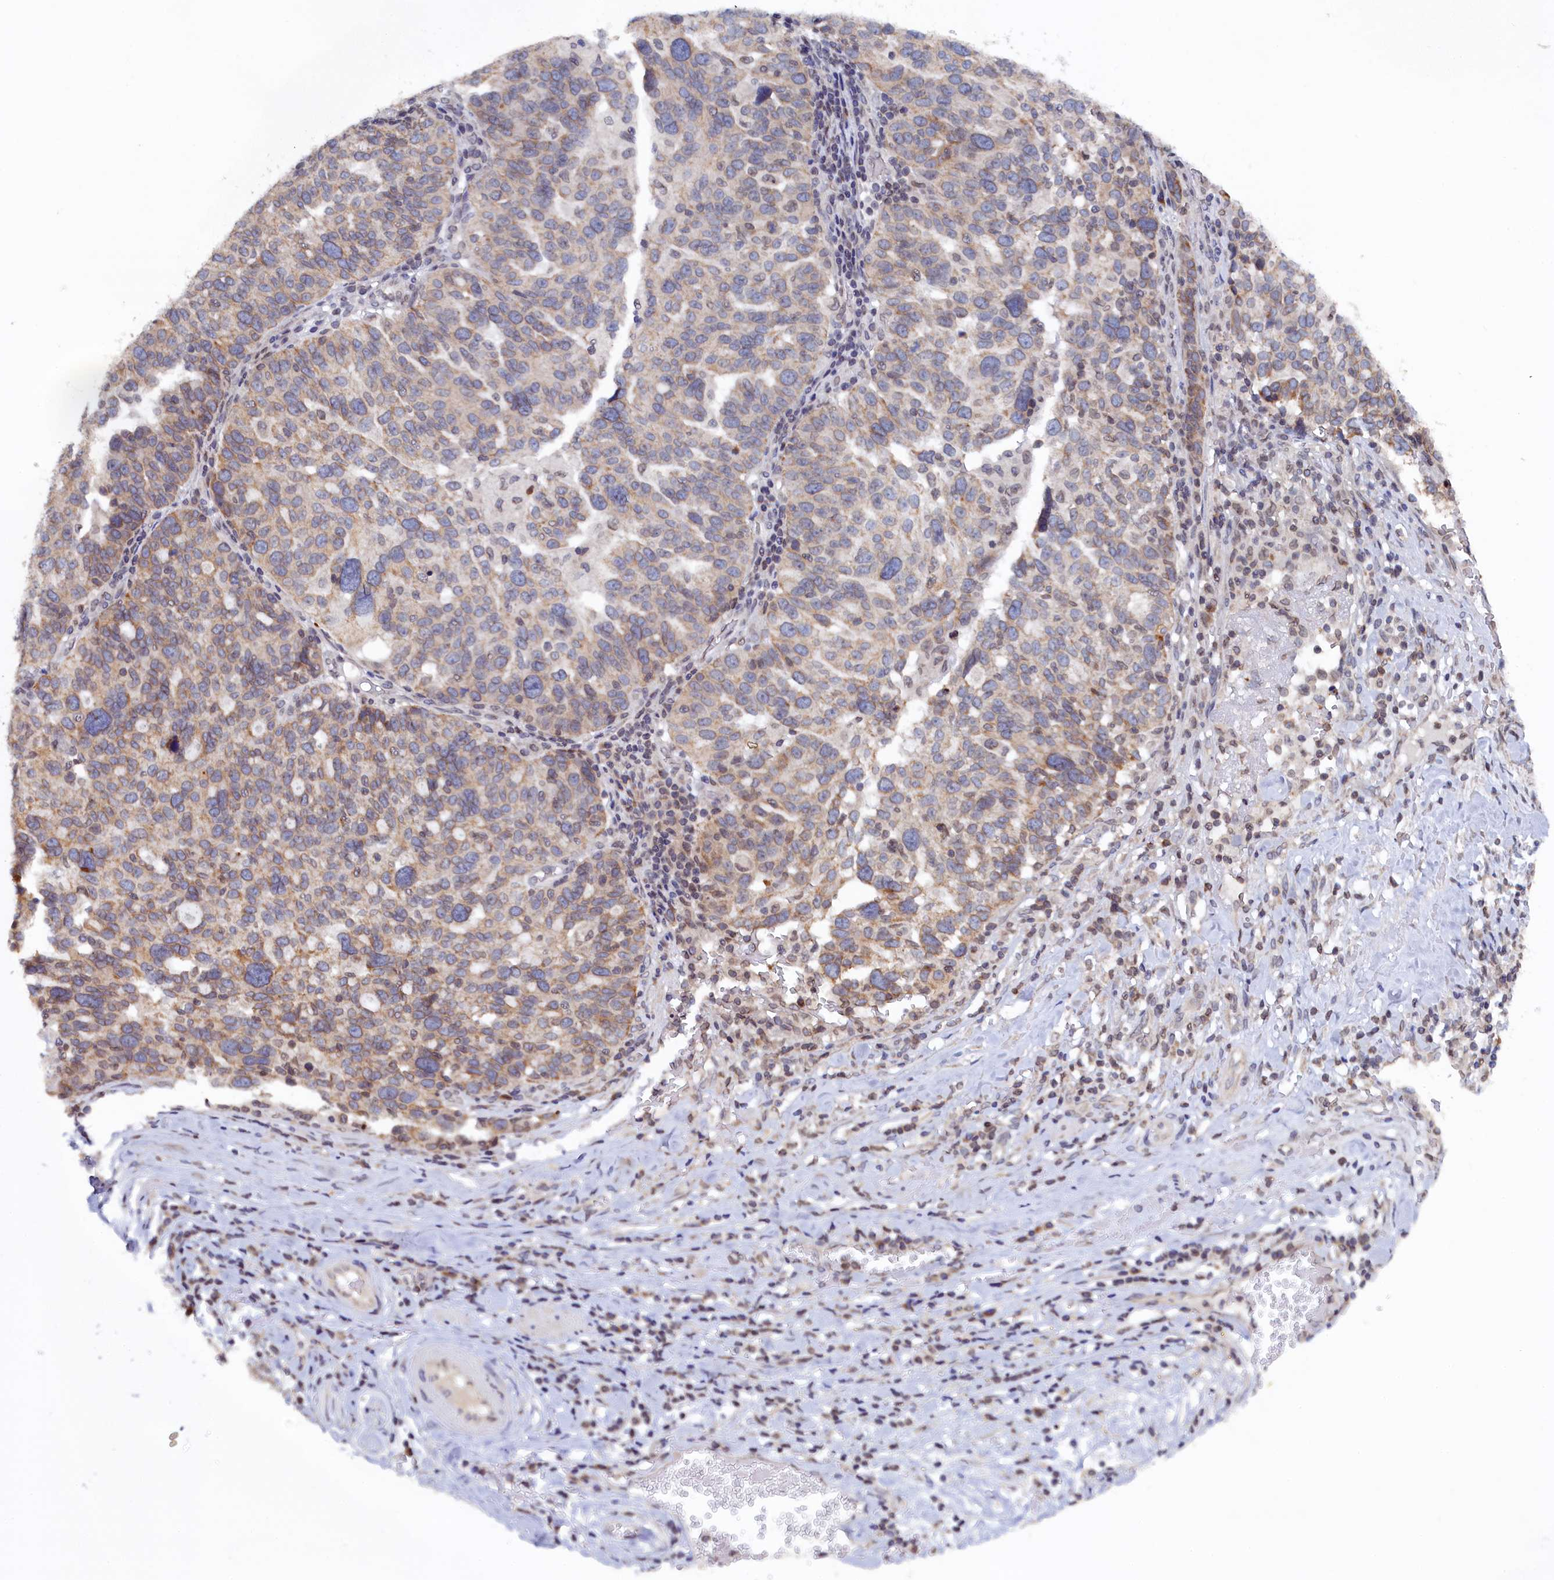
{"staining": {"intensity": "weak", "quantity": "25%-75%", "location": "cytoplasmic/membranous"}, "tissue": "ovarian cancer", "cell_type": "Tumor cells", "image_type": "cancer", "snomed": [{"axis": "morphology", "description": "Cystadenocarcinoma, serous, NOS"}, {"axis": "topography", "description": "Ovary"}], "caption": "This image exhibits IHC staining of ovarian cancer (serous cystadenocarcinoma), with low weak cytoplasmic/membranous staining in about 25%-75% of tumor cells.", "gene": "ANKEF1", "patient": {"sex": "female", "age": 59}}